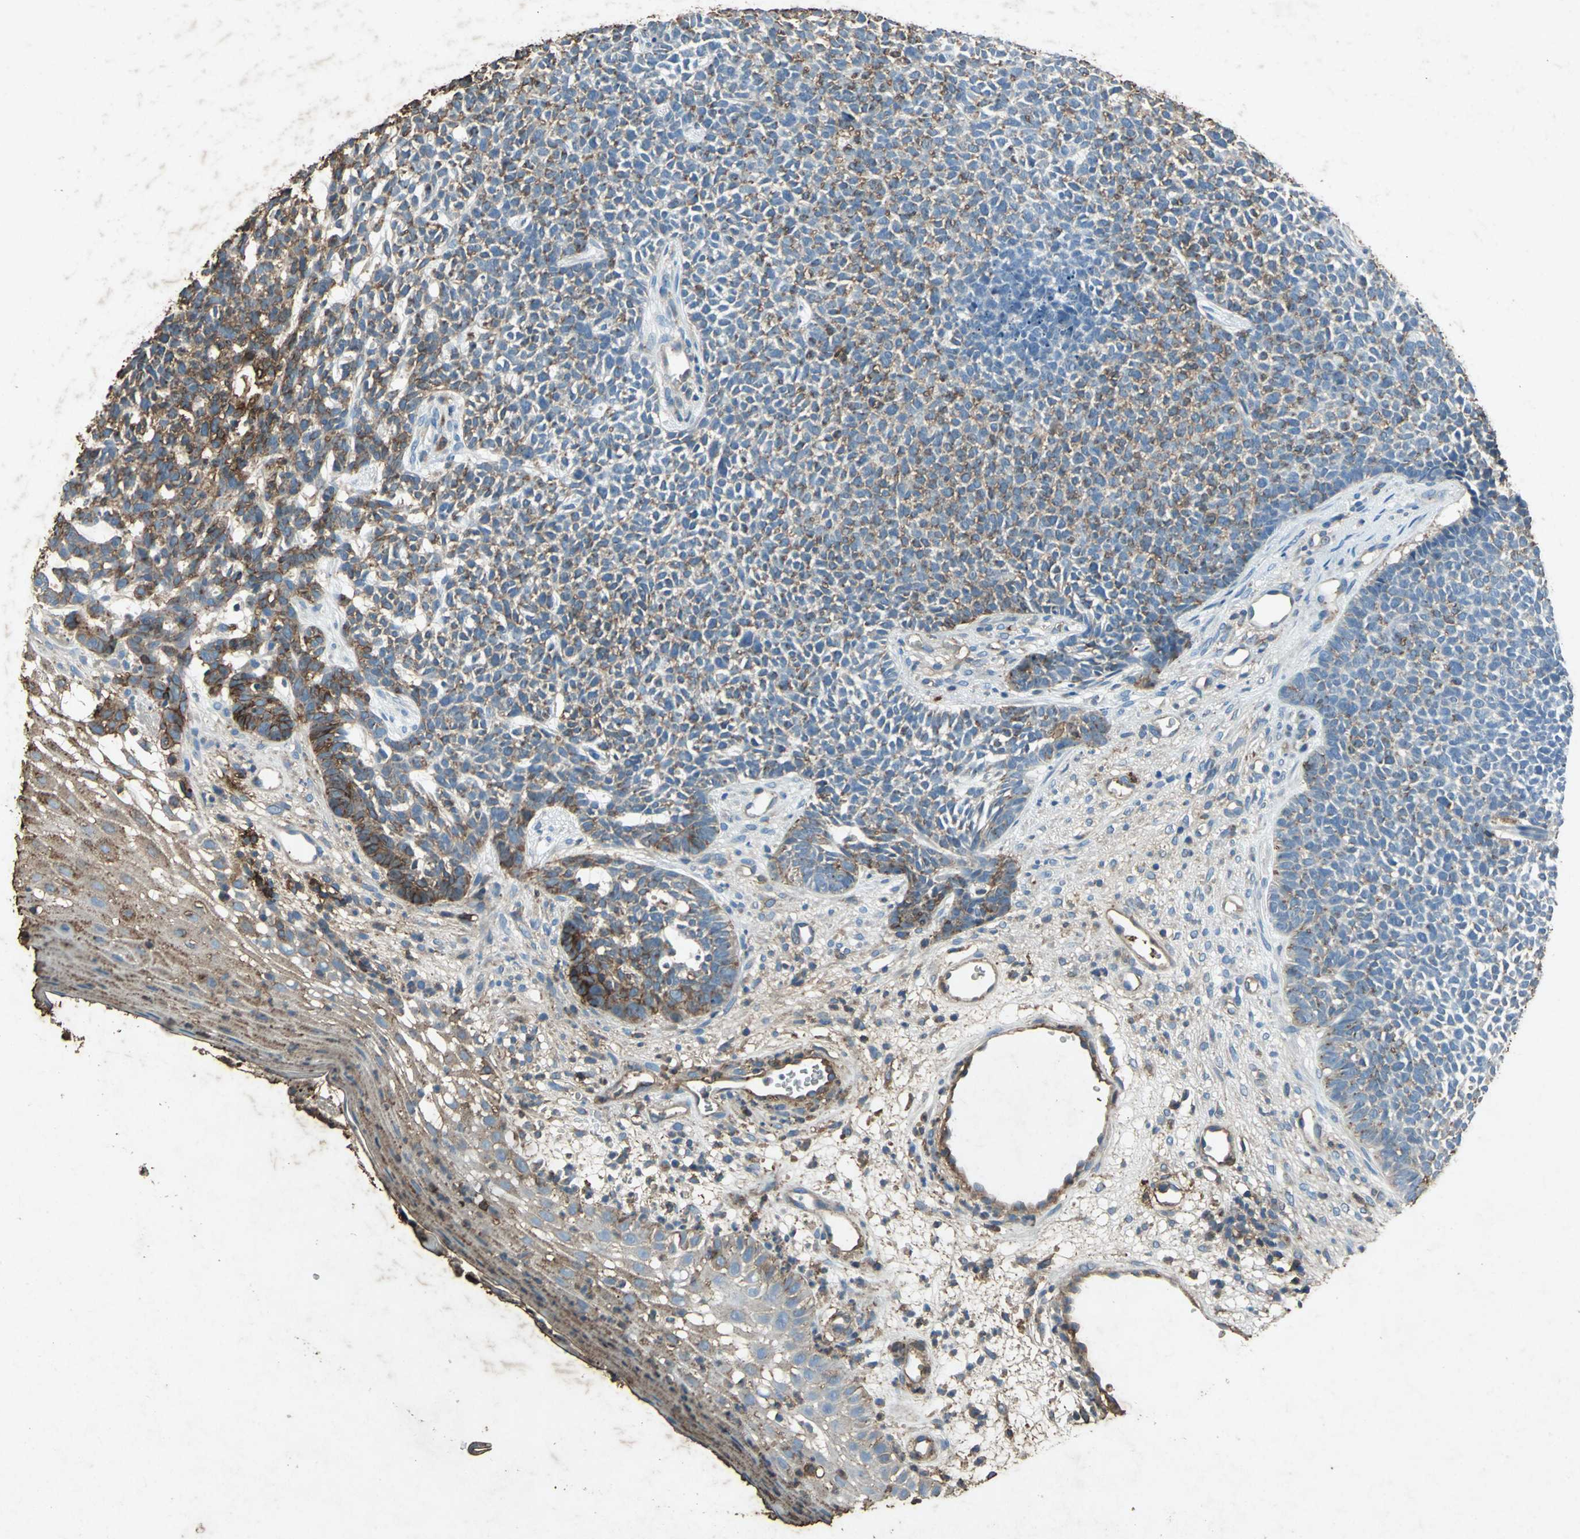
{"staining": {"intensity": "moderate", "quantity": "<25%", "location": "cytoplasmic/membranous"}, "tissue": "skin cancer", "cell_type": "Tumor cells", "image_type": "cancer", "snomed": [{"axis": "morphology", "description": "Basal cell carcinoma"}, {"axis": "topography", "description": "Skin"}], "caption": "A brown stain labels moderate cytoplasmic/membranous staining of a protein in basal cell carcinoma (skin) tumor cells. (brown staining indicates protein expression, while blue staining denotes nuclei).", "gene": "CCR6", "patient": {"sex": "female", "age": 84}}